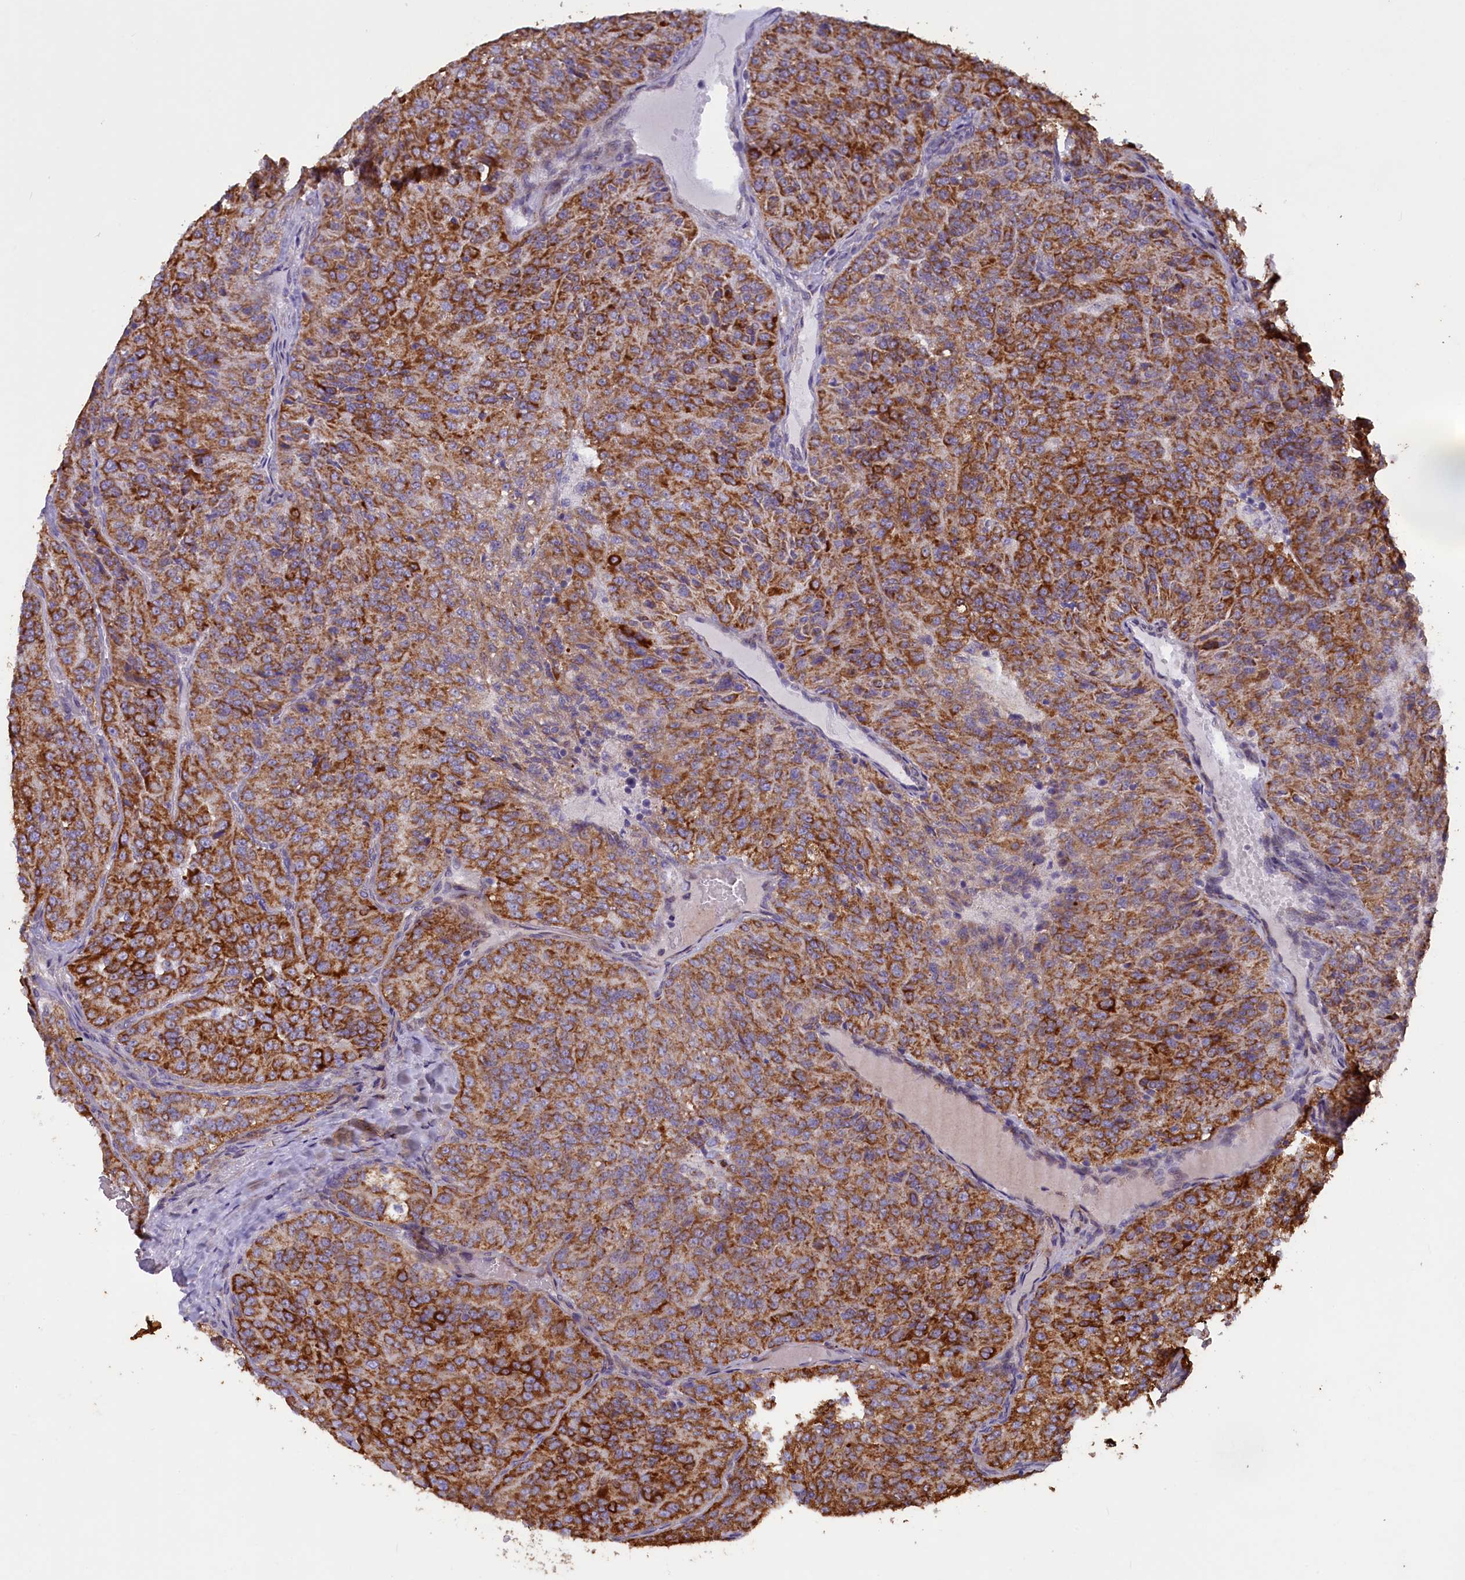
{"staining": {"intensity": "moderate", "quantity": ">75%", "location": "cytoplasmic/membranous"}, "tissue": "renal cancer", "cell_type": "Tumor cells", "image_type": "cancer", "snomed": [{"axis": "morphology", "description": "Adenocarcinoma, NOS"}, {"axis": "topography", "description": "Kidney"}], "caption": "Immunohistochemical staining of human renal cancer exhibits moderate cytoplasmic/membranous protein staining in about >75% of tumor cells.", "gene": "ACAD8", "patient": {"sex": "female", "age": 63}}